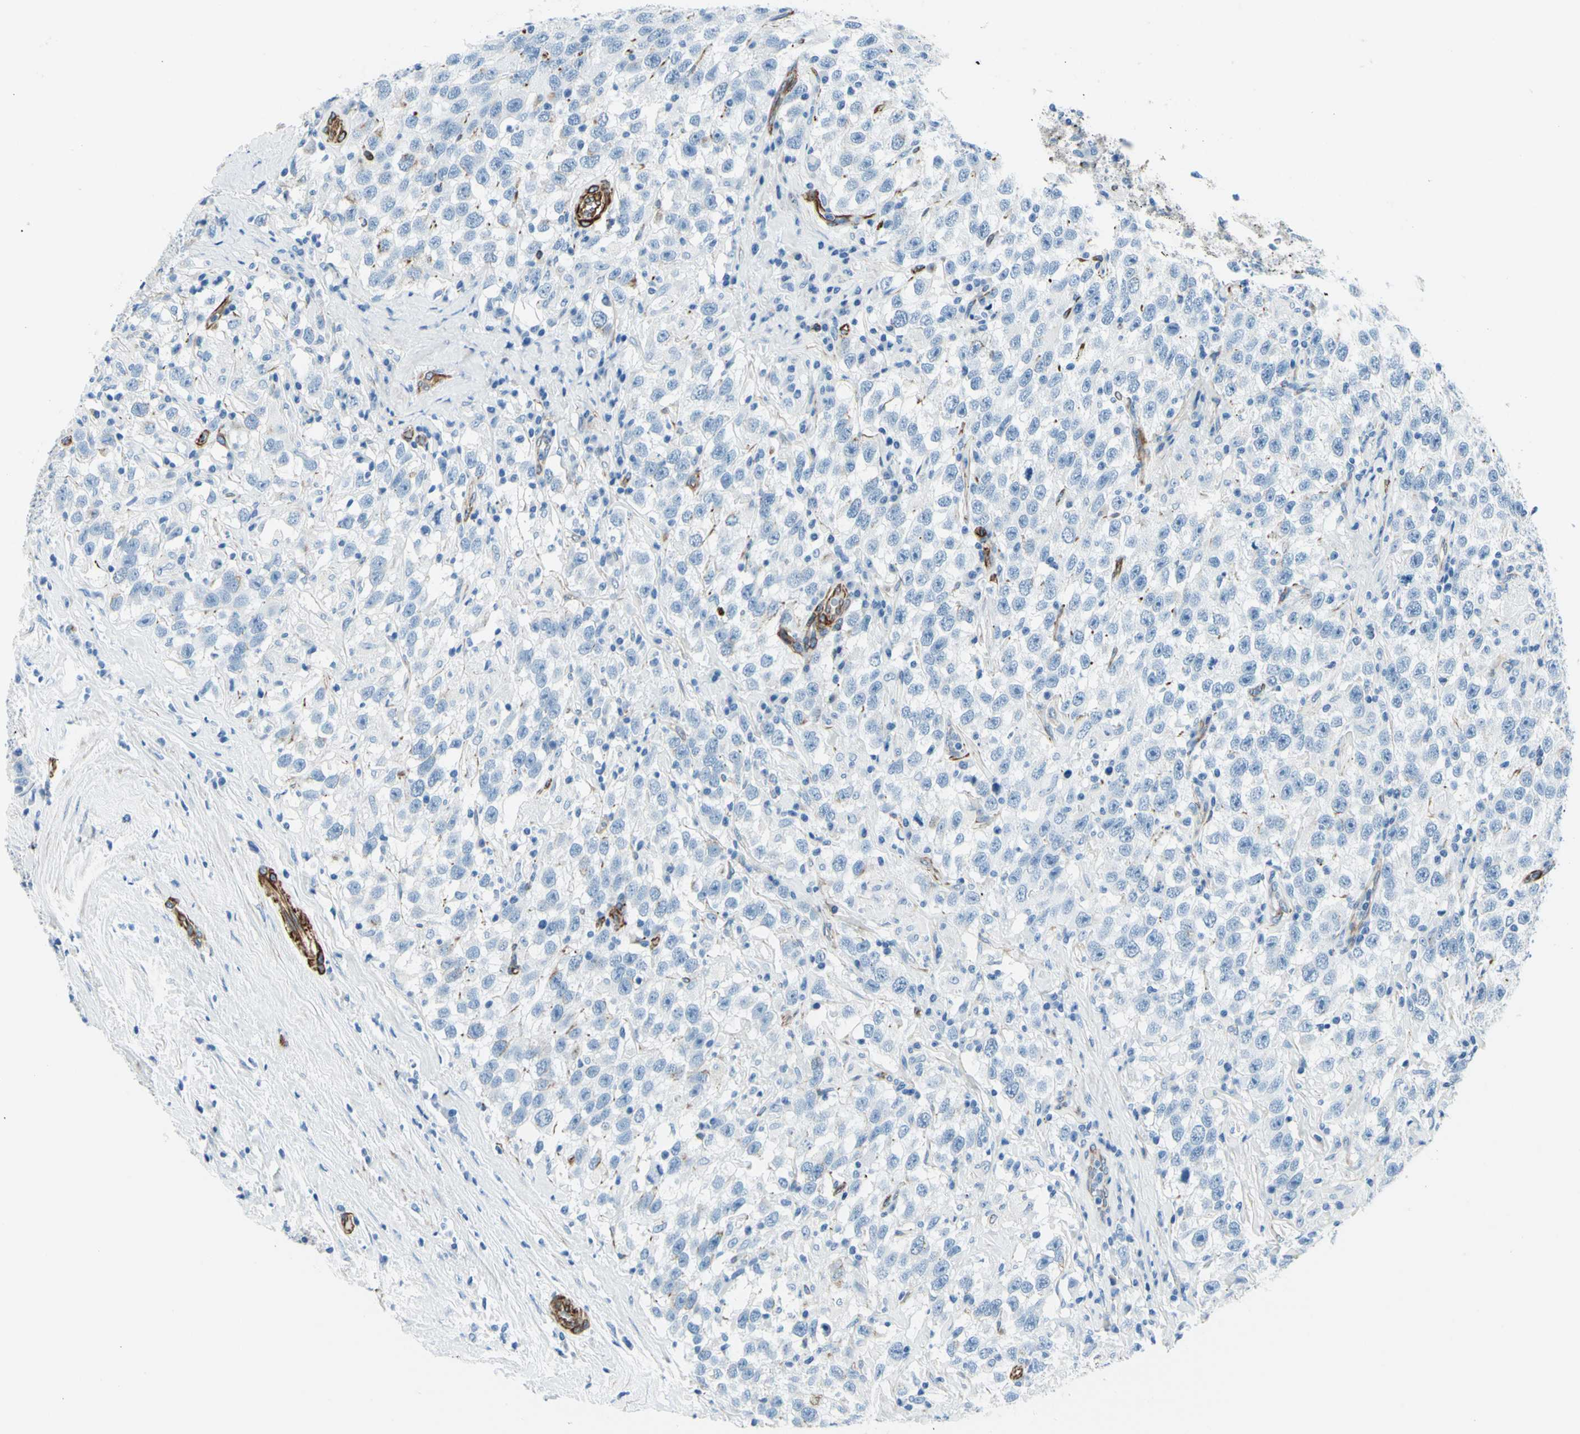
{"staining": {"intensity": "negative", "quantity": "none", "location": "none"}, "tissue": "testis cancer", "cell_type": "Tumor cells", "image_type": "cancer", "snomed": [{"axis": "morphology", "description": "Seminoma, NOS"}, {"axis": "topography", "description": "Testis"}], "caption": "IHC photomicrograph of neoplastic tissue: human testis seminoma stained with DAB (3,3'-diaminobenzidine) exhibits no significant protein staining in tumor cells.", "gene": "PTH2R", "patient": {"sex": "male", "age": 41}}